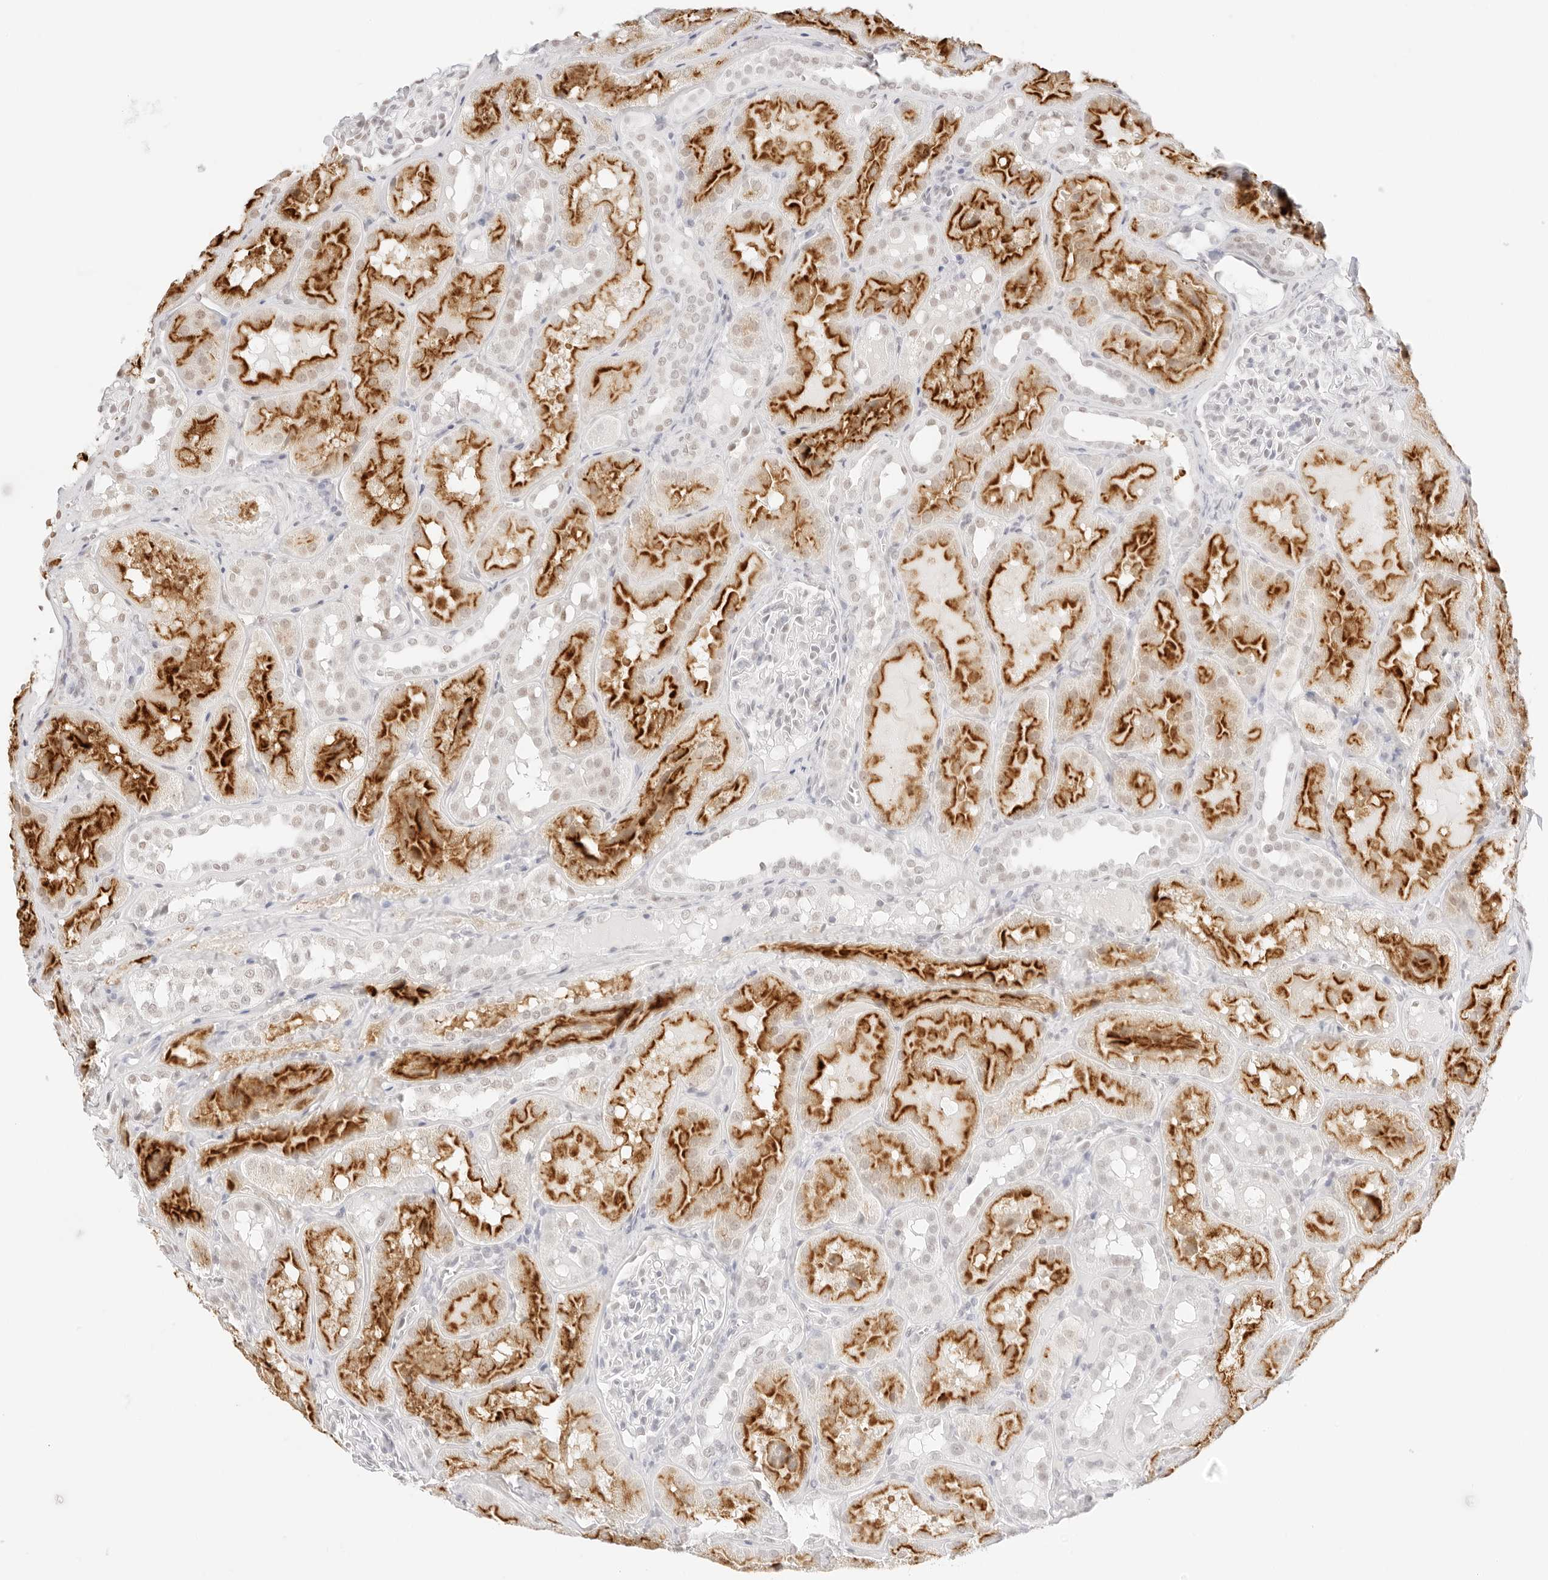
{"staining": {"intensity": "negative", "quantity": "none", "location": "none"}, "tissue": "kidney", "cell_type": "Cells in glomeruli", "image_type": "normal", "snomed": [{"axis": "morphology", "description": "Normal tissue, NOS"}, {"axis": "topography", "description": "Kidney"}], "caption": "This is an immunohistochemistry (IHC) histopathology image of normal kidney. There is no positivity in cells in glomeruli.", "gene": "FBLN5", "patient": {"sex": "male", "age": 16}}